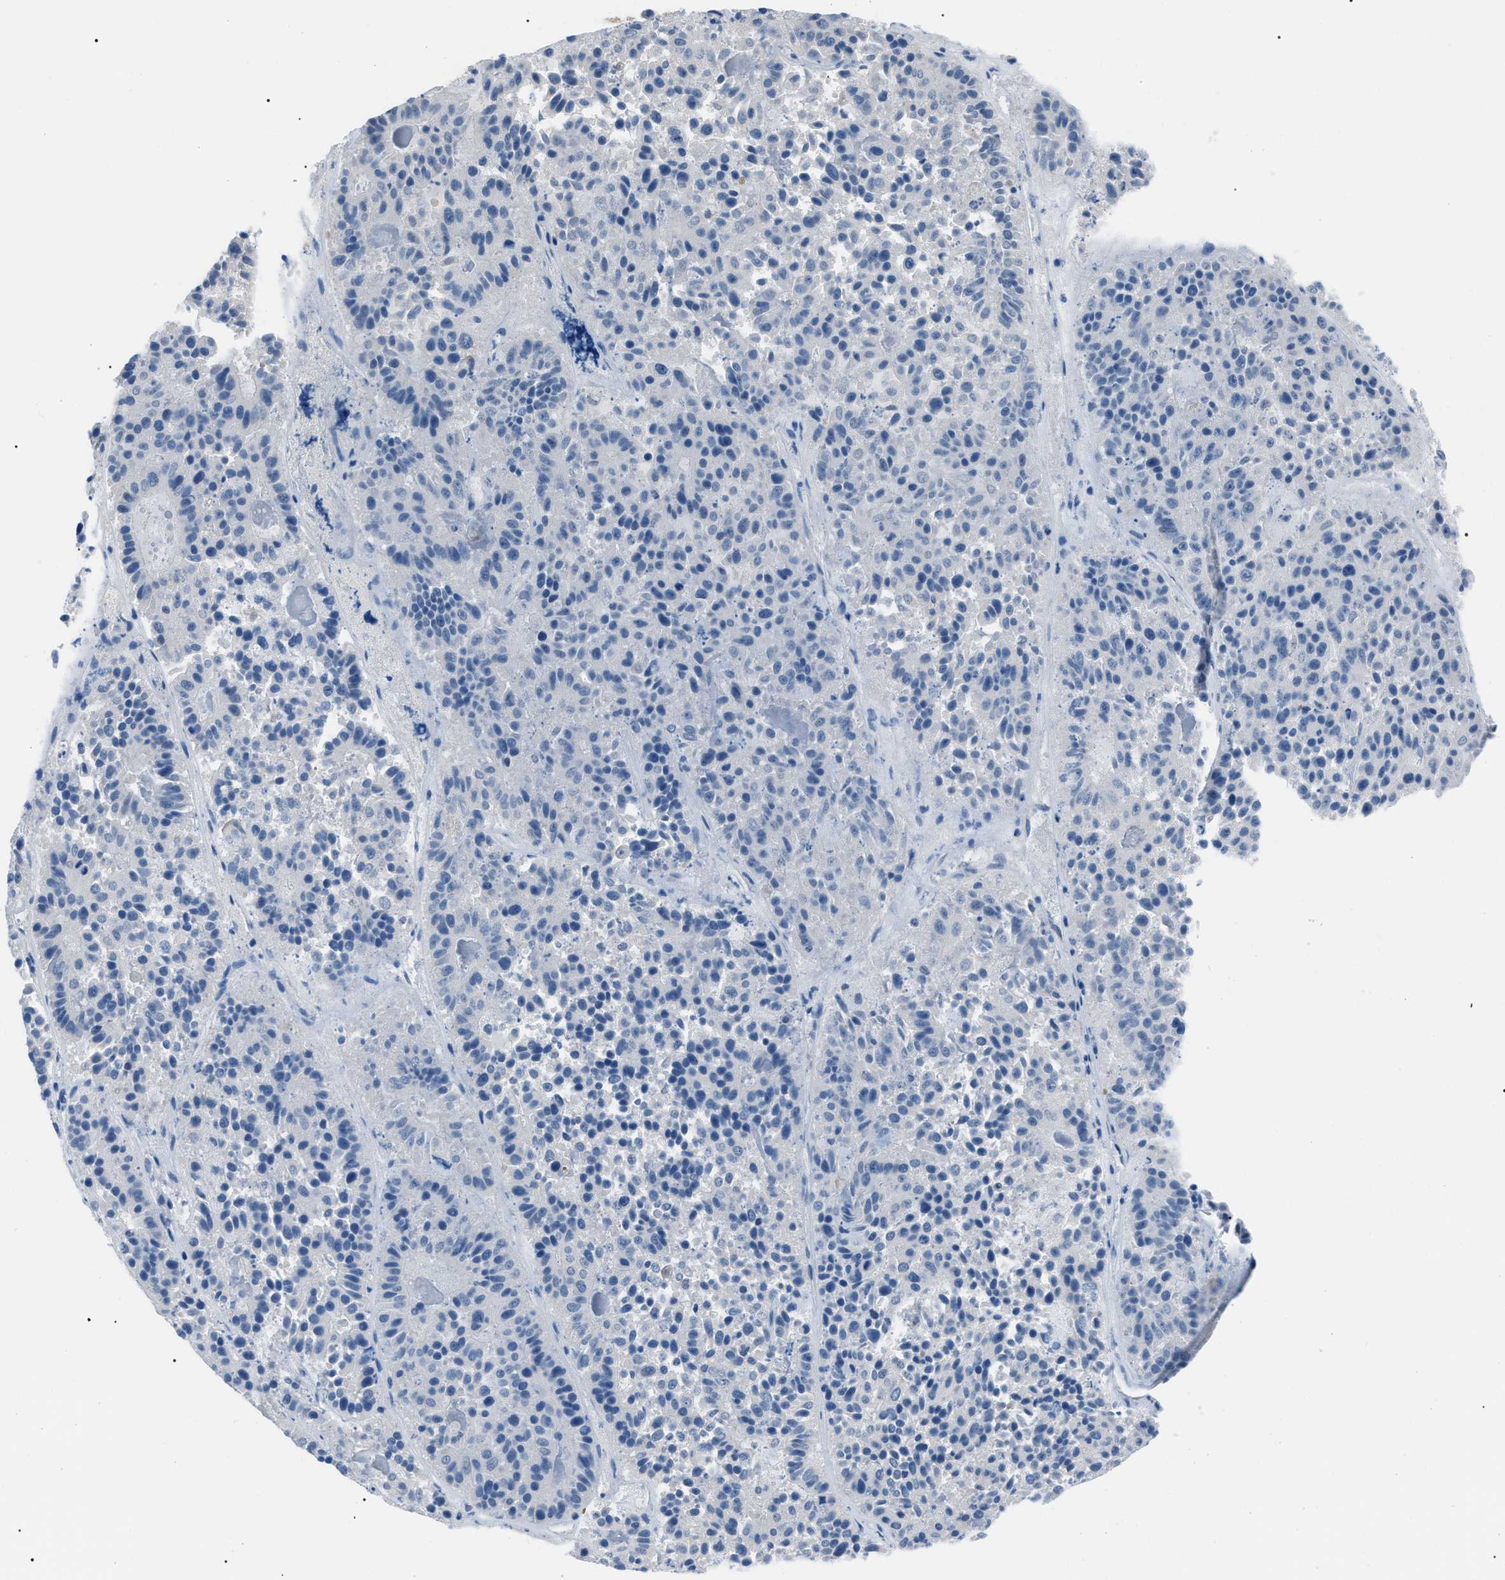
{"staining": {"intensity": "negative", "quantity": "none", "location": "none"}, "tissue": "pancreatic cancer", "cell_type": "Tumor cells", "image_type": "cancer", "snomed": [{"axis": "morphology", "description": "Adenocarcinoma, NOS"}, {"axis": "topography", "description": "Pancreas"}], "caption": "This is a histopathology image of immunohistochemistry staining of pancreatic cancer, which shows no expression in tumor cells.", "gene": "PDCD5", "patient": {"sex": "male", "age": 50}}